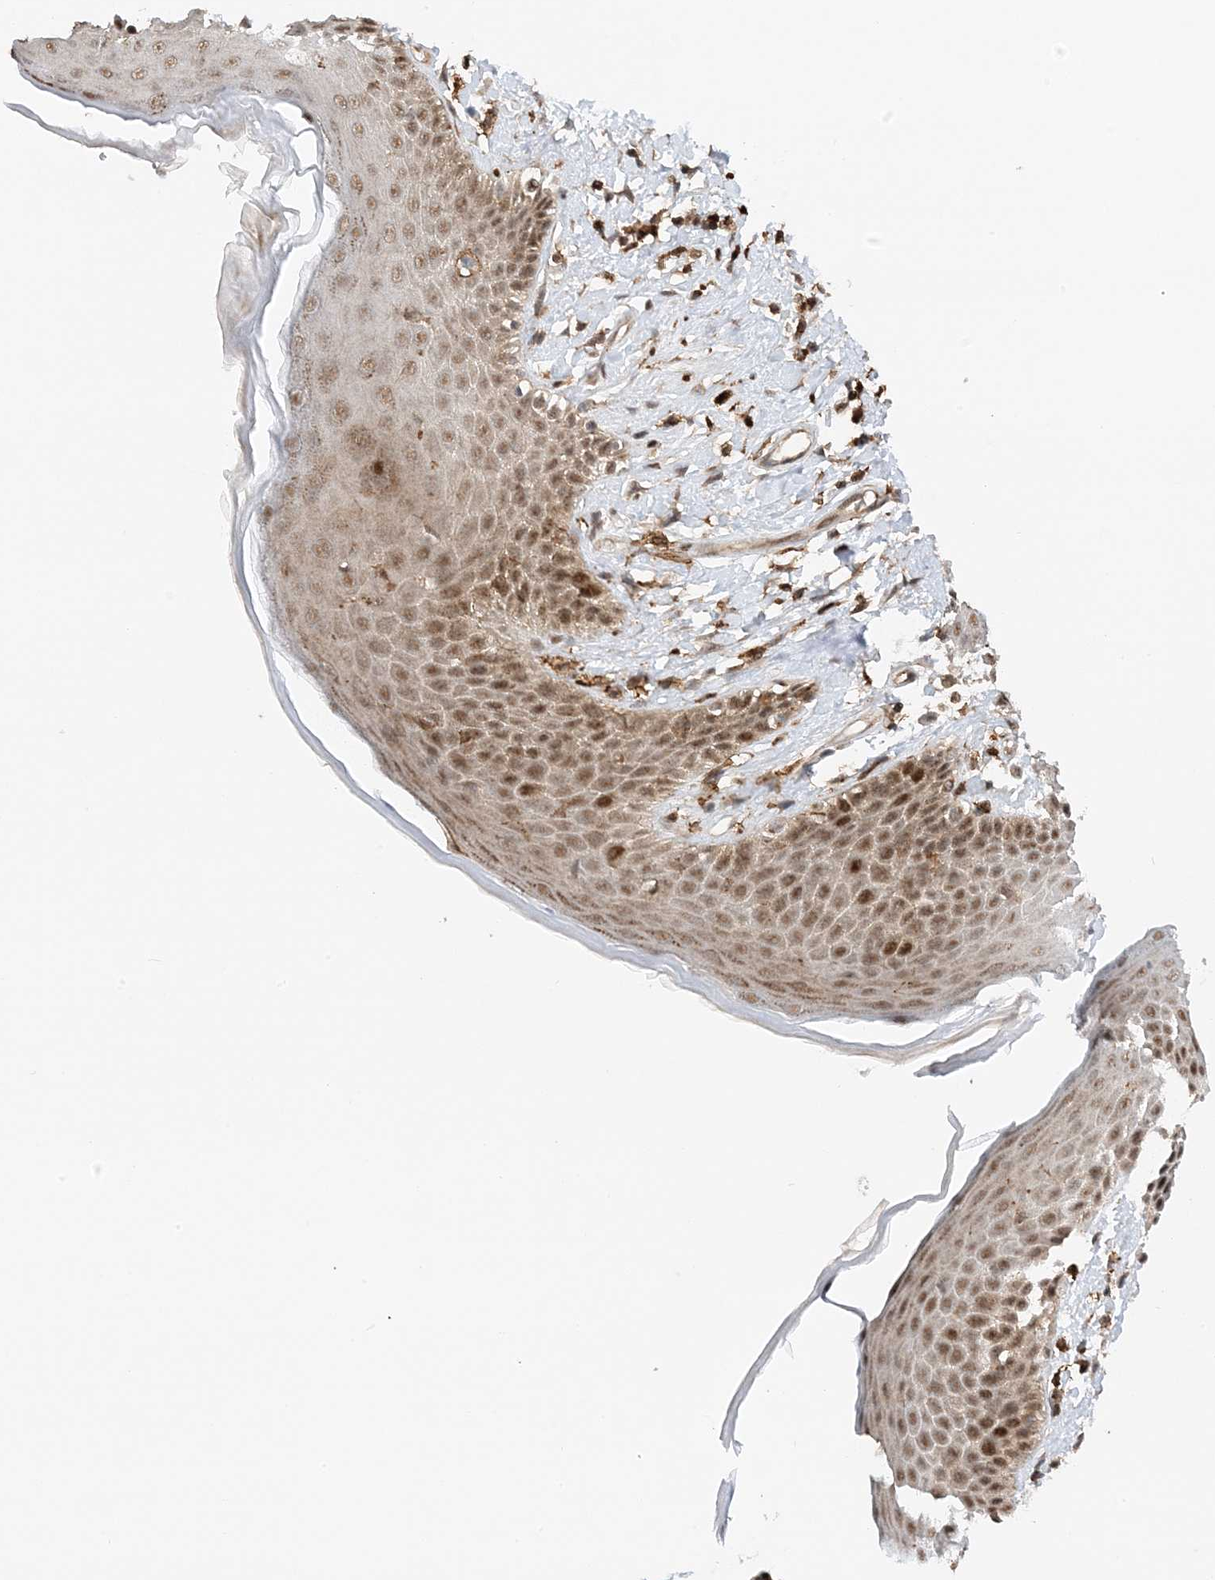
{"staining": {"intensity": "moderate", "quantity": ">75%", "location": "cytoplasmic/membranous,nuclear"}, "tissue": "skin", "cell_type": "Epidermal cells", "image_type": "normal", "snomed": [{"axis": "morphology", "description": "Normal tissue, NOS"}, {"axis": "topography", "description": "Anal"}], "caption": "This image displays unremarkable skin stained with IHC to label a protein in brown. The cytoplasmic/membranous,nuclear of epidermal cells show moderate positivity for the protein. Nuclei are counter-stained blue.", "gene": "TATDN3", "patient": {"sex": "female", "age": 78}}